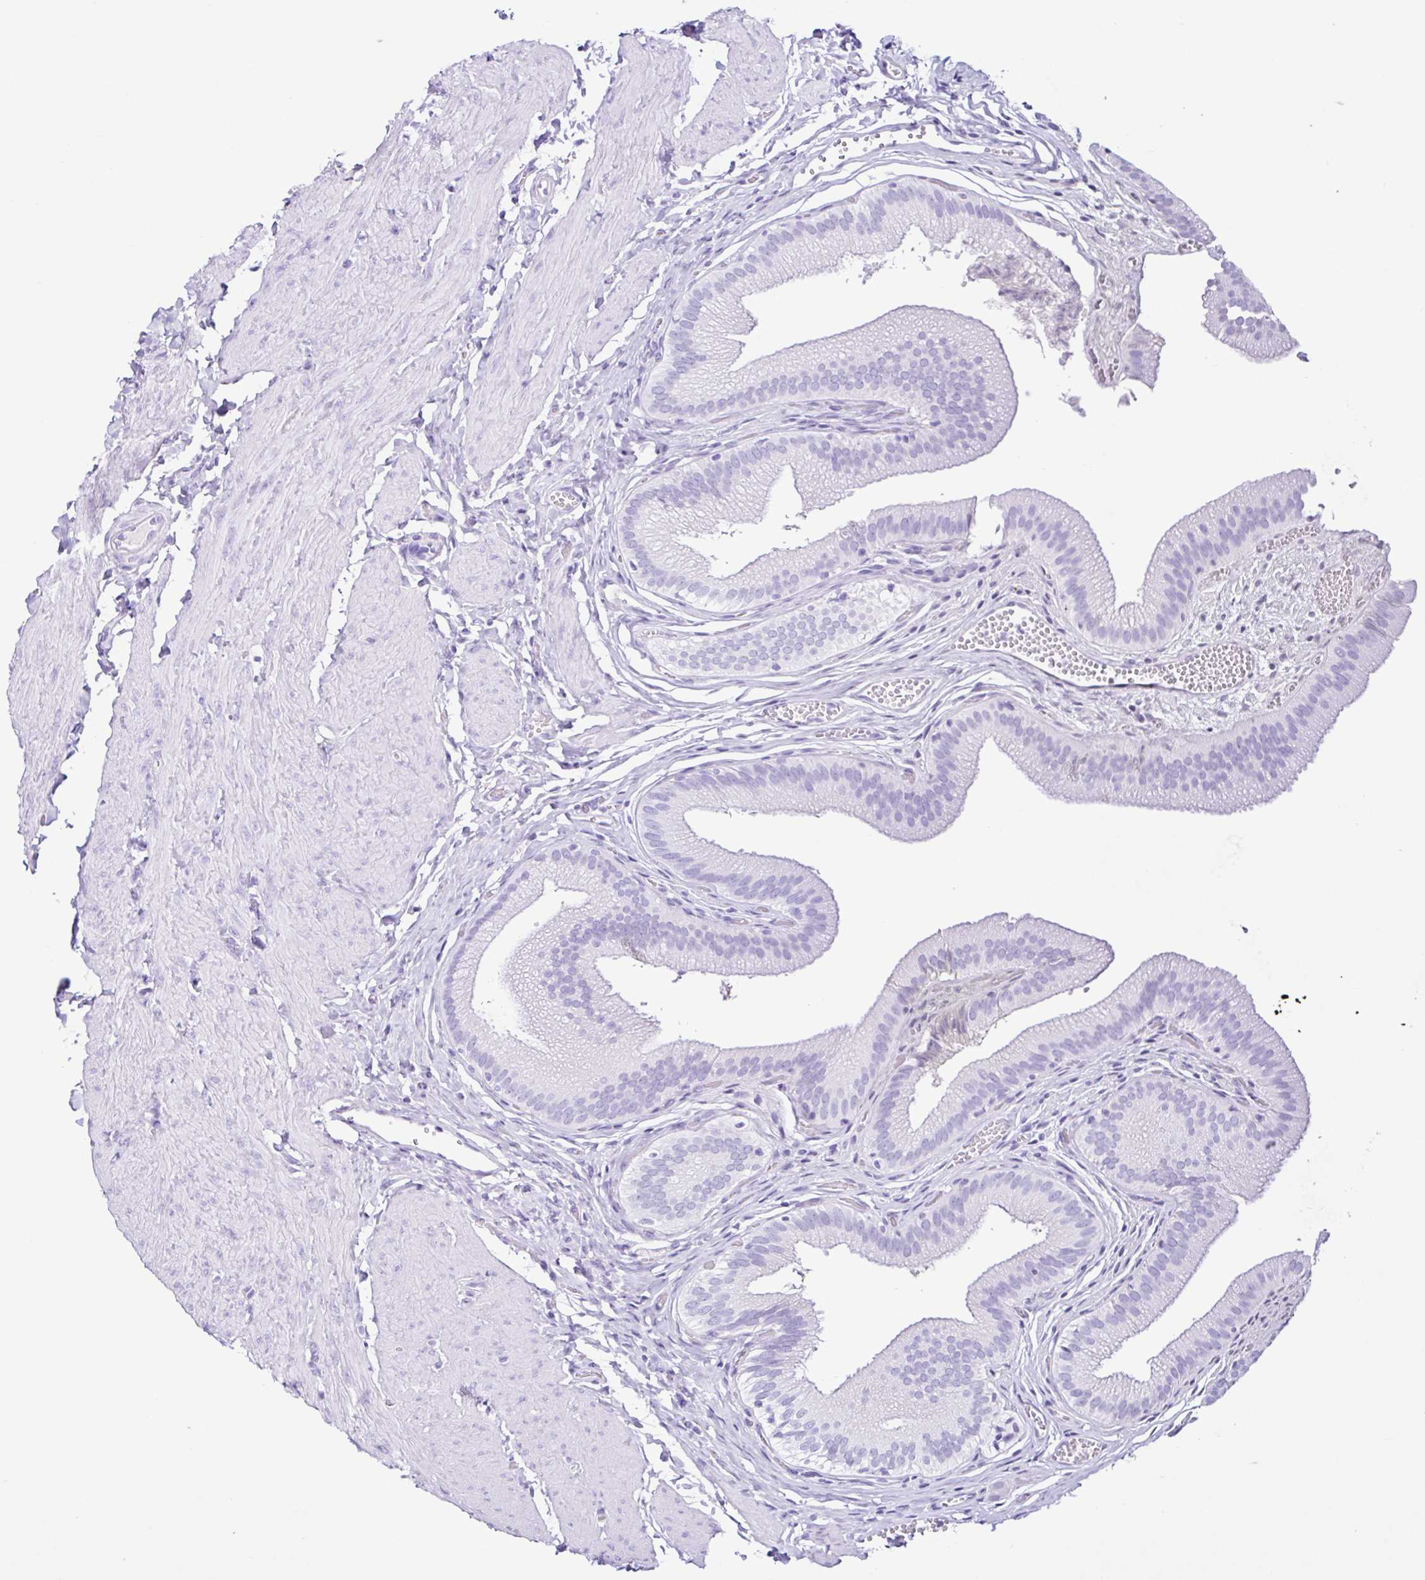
{"staining": {"intensity": "negative", "quantity": "none", "location": "none"}, "tissue": "gallbladder", "cell_type": "Glandular cells", "image_type": "normal", "snomed": [{"axis": "morphology", "description": "Normal tissue, NOS"}, {"axis": "topography", "description": "Gallbladder"}, {"axis": "topography", "description": "Peripheral nerve tissue"}], "caption": "The photomicrograph demonstrates no significant positivity in glandular cells of gallbladder.", "gene": "PIGF", "patient": {"sex": "male", "age": 17}}